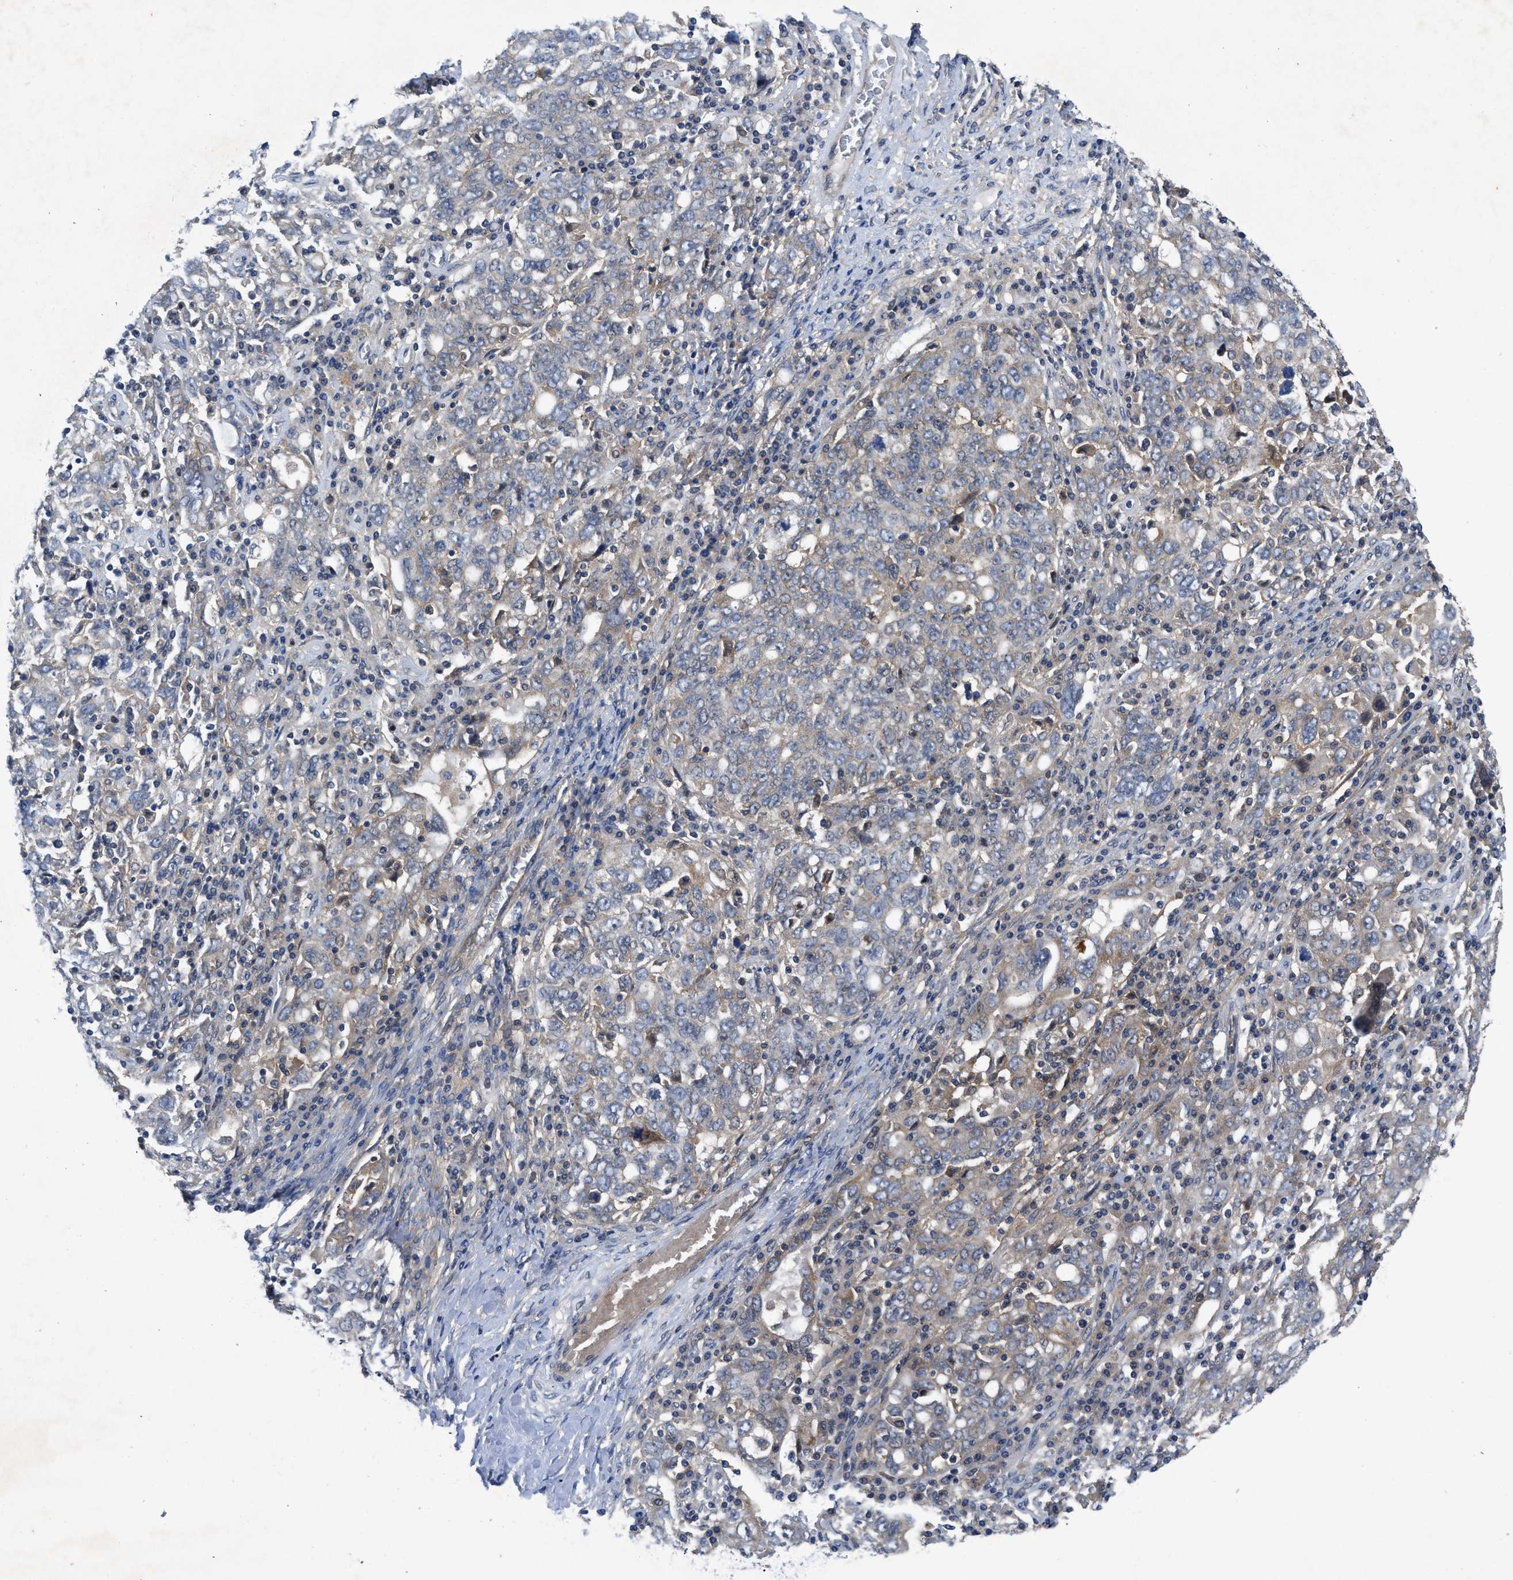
{"staining": {"intensity": "negative", "quantity": "none", "location": "none"}, "tissue": "ovarian cancer", "cell_type": "Tumor cells", "image_type": "cancer", "snomed": [{"axis": "morphology", "description": "Carcinoma, endometroid"}, {"axis": "topography", "description": "Ovary"}], "caption": "There is no significant staining in tumor cells of ovarian endometroid carcinoma.", "gene": "PANX1", "patient": {"sex": "female", "age": 62}}